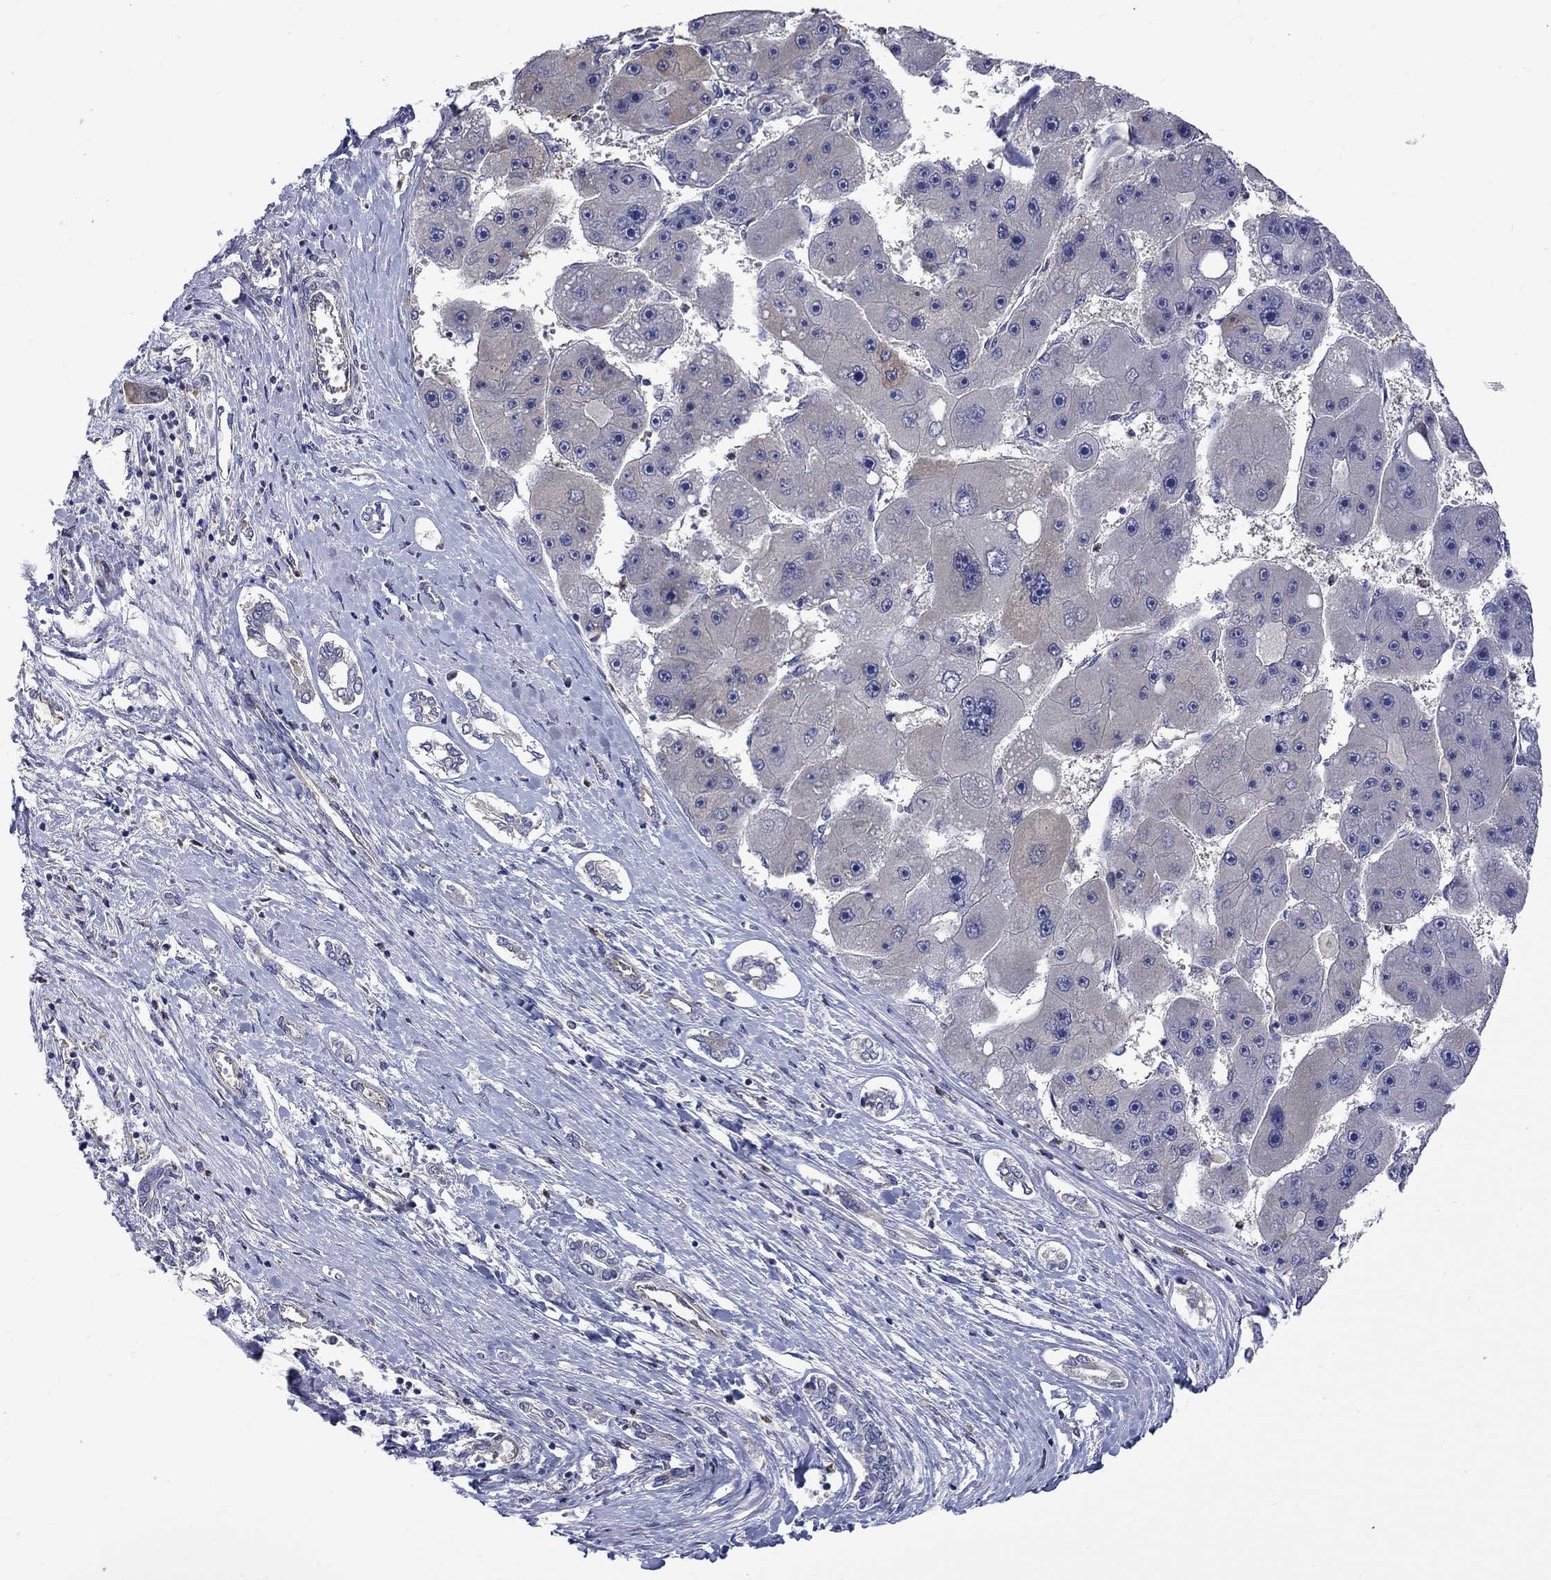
{"staining": {"intensity": "weak", "quantity": "<25%", "location": "cytoplasmic/membranous"}, "tissue": "liver cancer", "cell_type": "Tumor cells", "image_type": "cancer", "snomed": [{"axis": "morphology", "description": "Carcinoma, Hepatocellular, NOS"}, {"axis": "topography", "description": "Liver"}], "caption": "Micrograph shows no significant protein positivity in tumor cells of liver cancer.", "gene": "CAMKK2", "patient": {"sex": "female", "age": 61}}